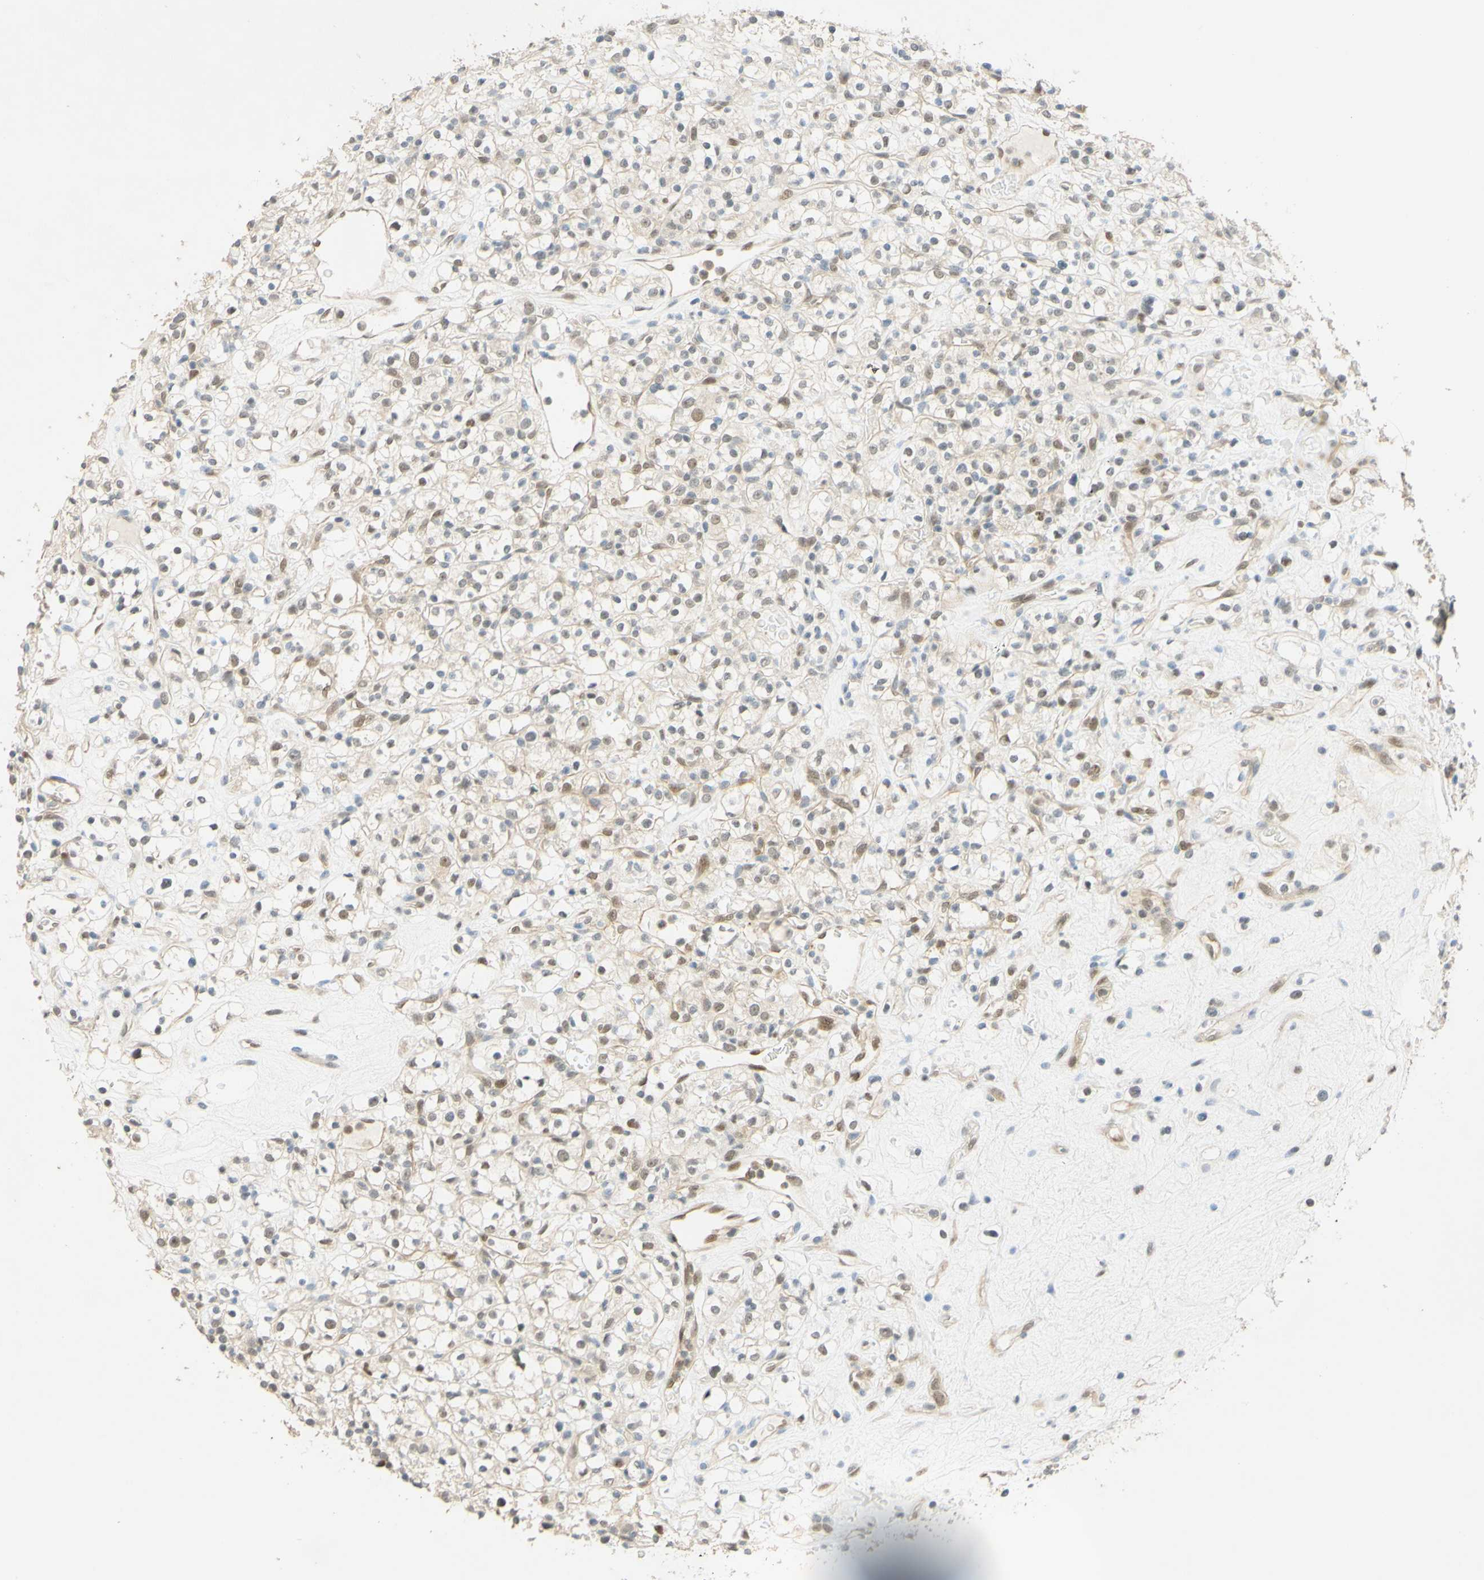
{"staining": {"intensity": "weak", "quantity": "25%-75%", "location": "nuclear"}, "tissue": "renal cancer", "cell_type": "Tumor cells", "image_type": "cancer", "snomed": [{"axis": "morphology", "description": "Normal tissue, NOS"}, {"axis": "morphology", "description": "Adenocarcinoma, NOS"}, {"axis": "topography", "description": "Kidney"}], "caption": "Protein analysis of renal adenocarcinoma tissue shows weak nuclear staining in approximately 25%-75% of tumor cells.", "gene": "POLB", "patient": {"sex": "female", "age": 72}}